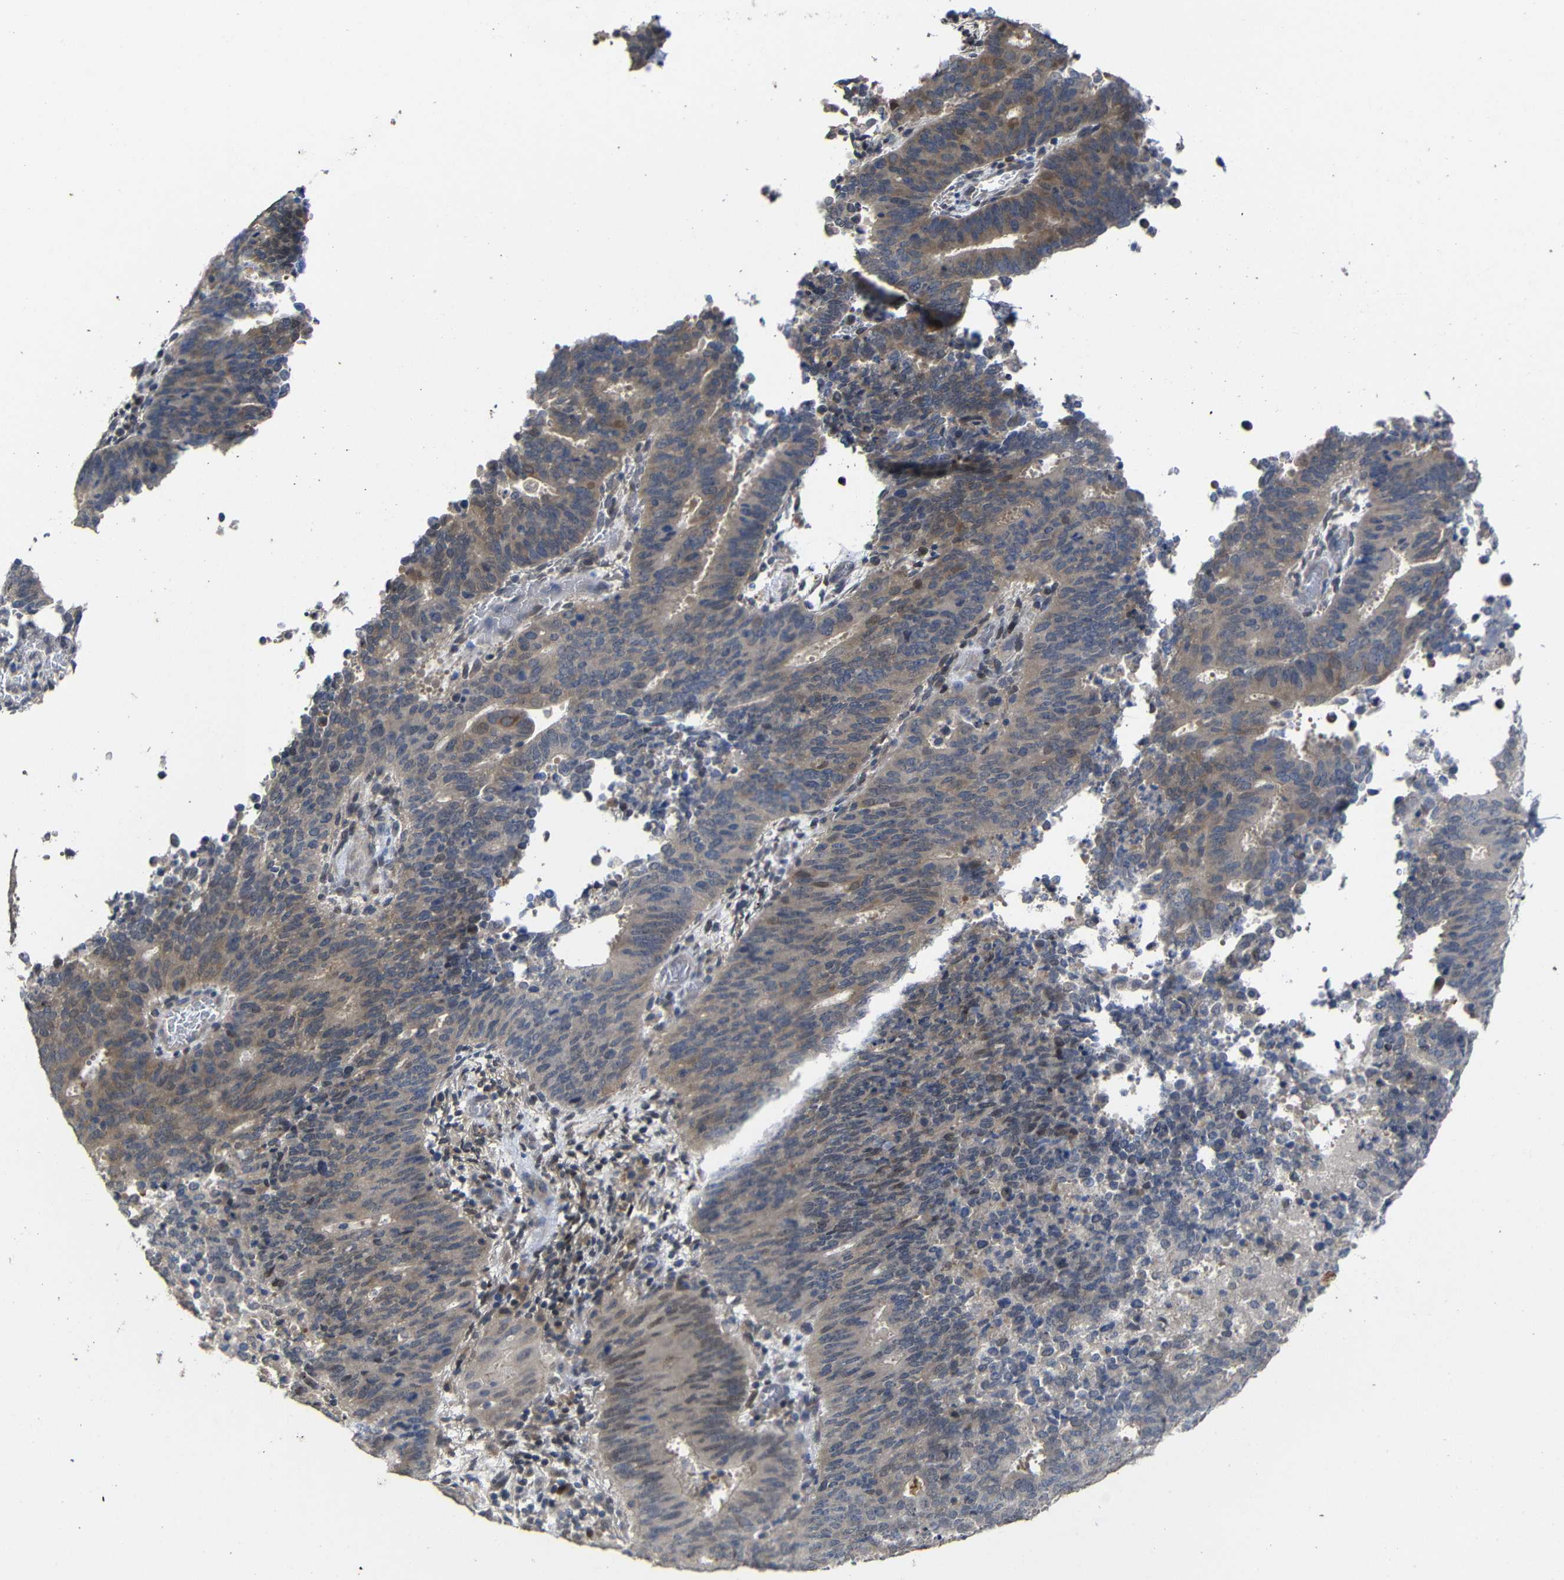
{"staining": {"intensity": "moderate", "quantity": ">75%", "location": "cytoplasmic/membranous"}, "tissue": "cervical cancer", "cell_type": "Tumor cells", "image_type": "cancer", "snomed": [{"axis": "morphology", "description": "Adenocarcinoma, NOS"}, {"axis": "topography", "description": "Cervix"}], "caption": "A histopathology image of human cervical cancer stained for a protein displays moderate cytoplasmic/membranous brown staining in tumor cells.", "gene": "ATG12", "patient": {"sex": "female", "age": 44}}